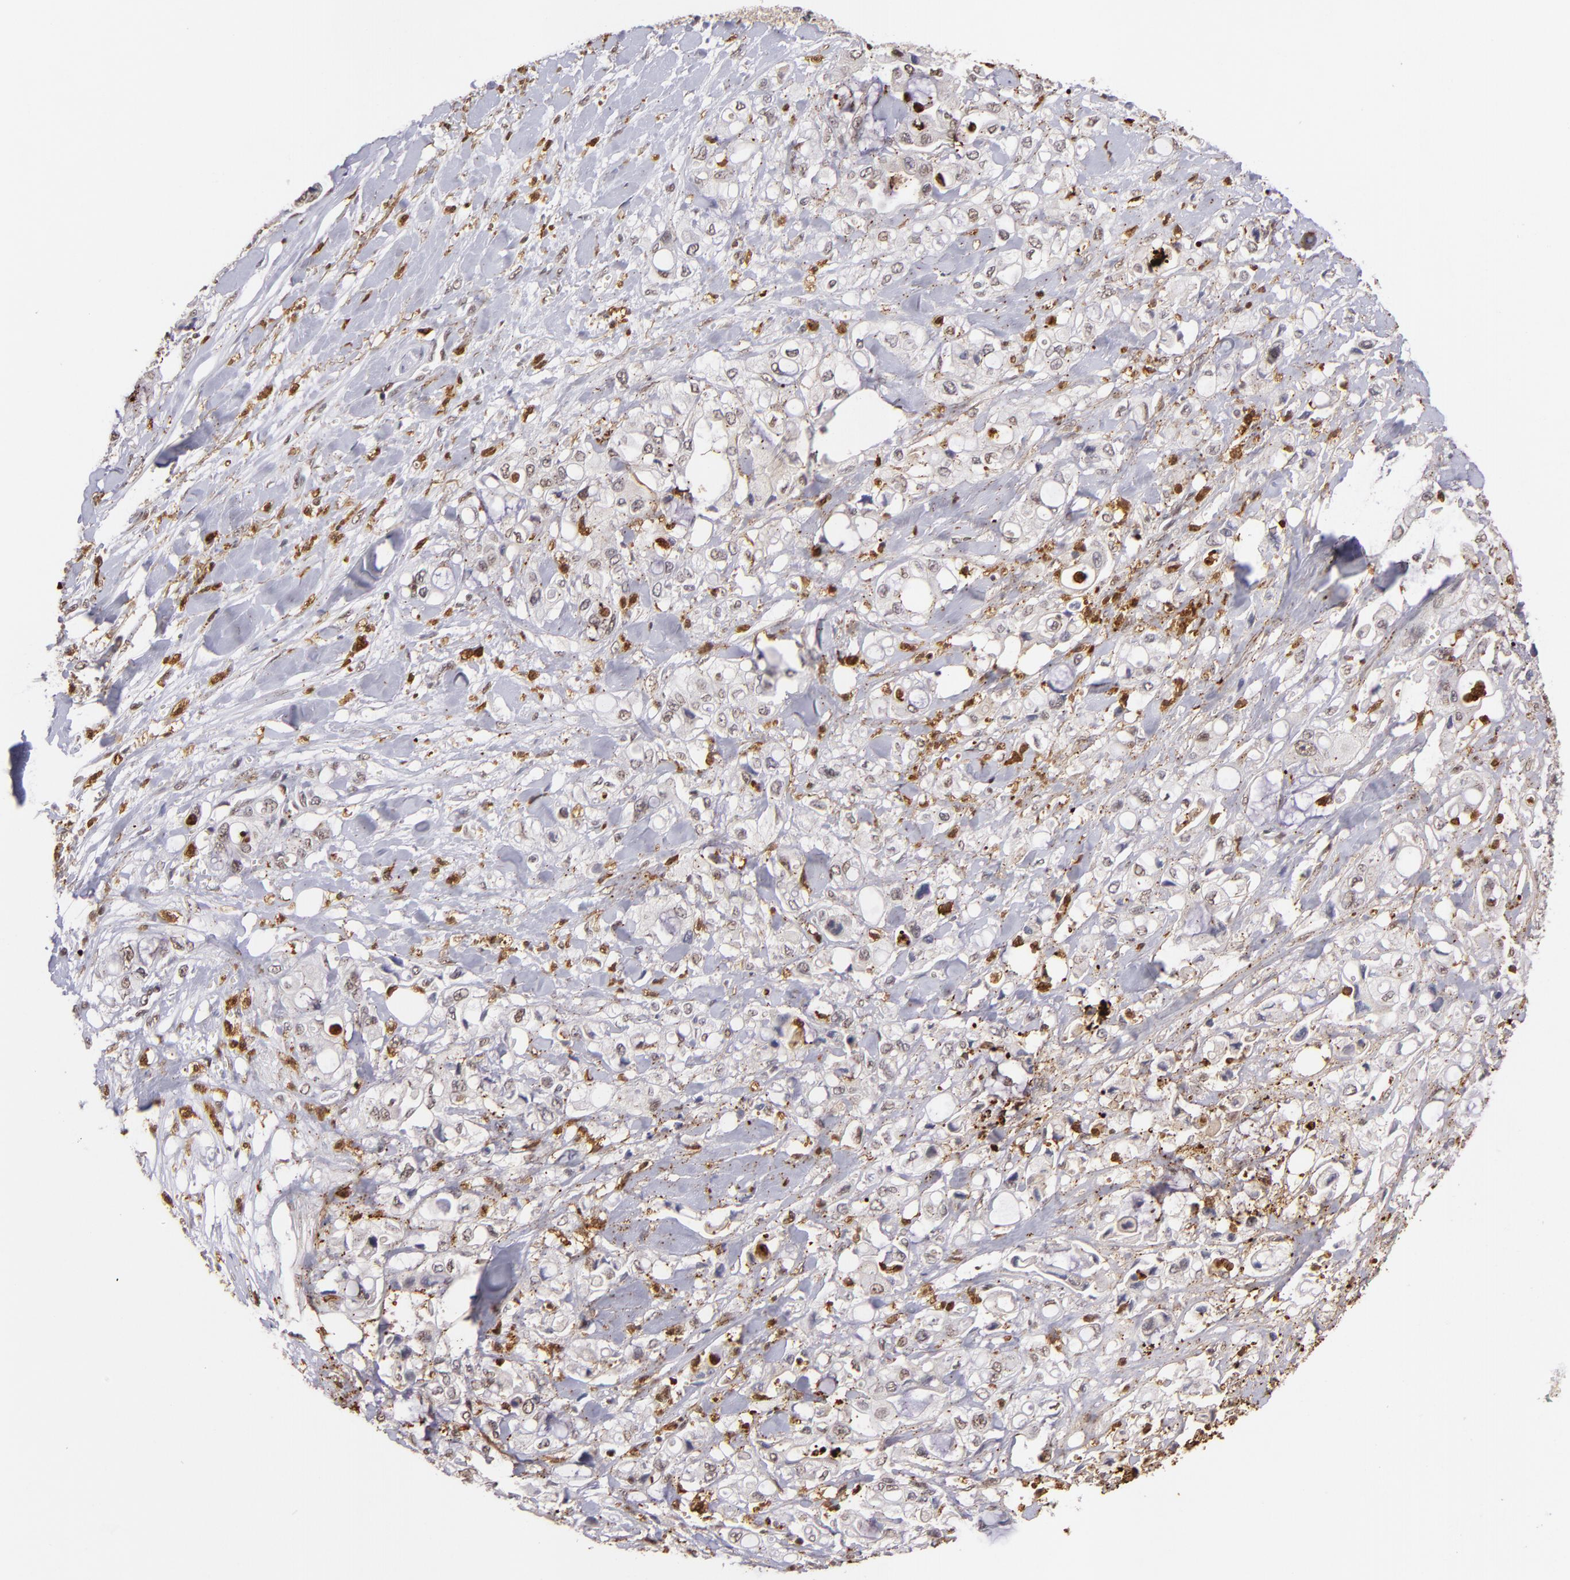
{"staining": {"intensity": "negative", "quantity": "none", "location": "none"}, "tissue": "pancreatic cancer", "cell_type": "Tumor cells", "image_type": "cancer", "snomed": [{"axis": "morphology", "description": "Adenocarcinoma, NOS"}, {"axis": "topography", "description": "Pancreas"}], "caption": "This is an immunohistochemistry (IHC) micrograph of pancreatic cancer. There is no staining in tumor cells.", "gene": "RXRG", "patient": {"sex": "male", "age": 70}}